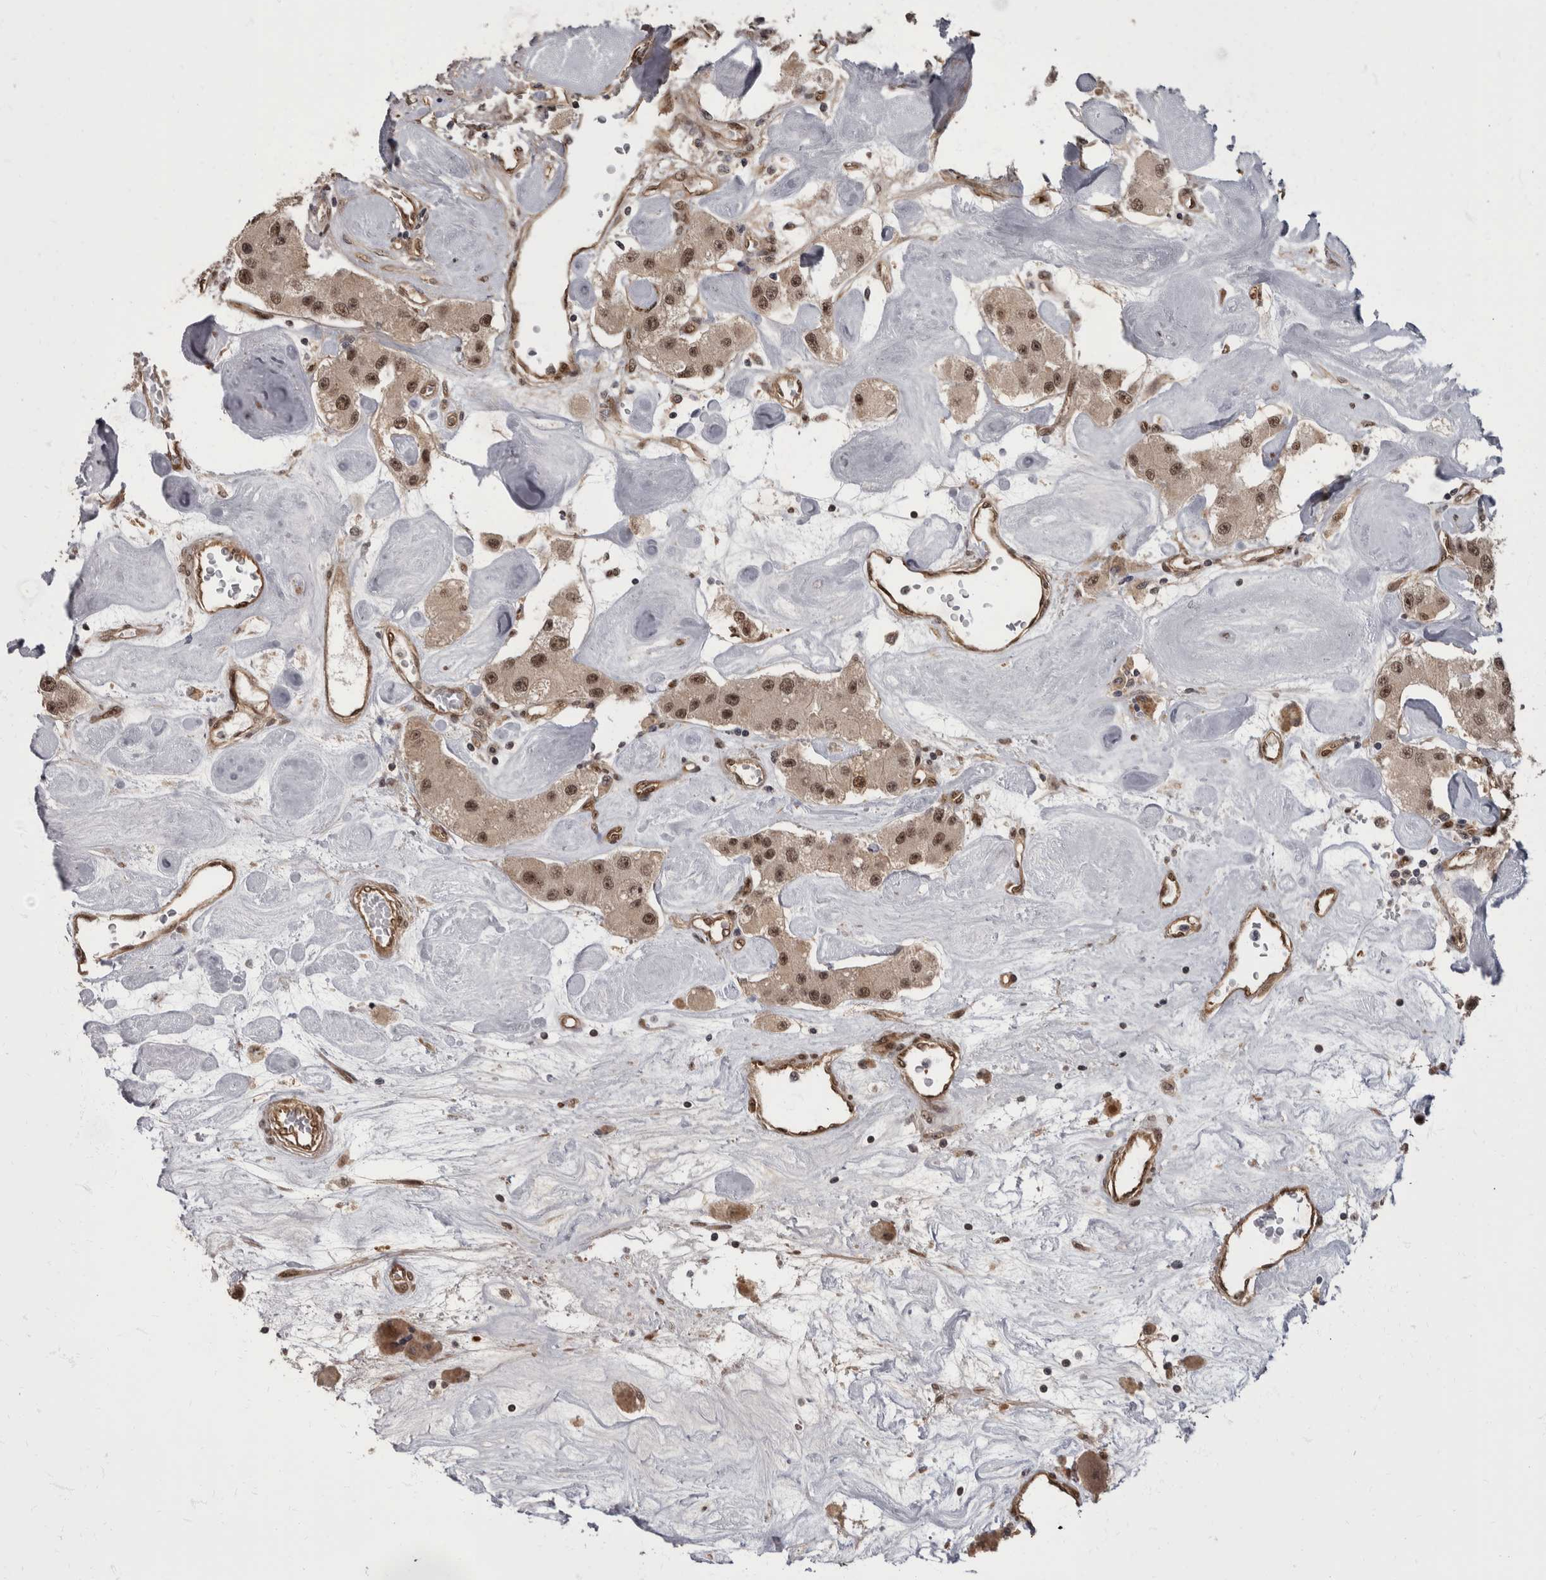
{"staining": {"intensity": "moderate", "quantity": ">75%", "location": "nuclear"}, "tissue": "carcinoid", "cell_type": "Tumor cells", "image_type": "cancer", "snomed": [{"axis": "morphology", "description": "Carcinoid, malignant, NOS"}, {"axis": "topography", "description": "Pancreas"}], "caption": "Tumor cells reveal medium levels of moderate nuclear expression in about >75% of cells in carcinoid.", "gene": "AKT3", "patient": {"sex": "male", "age": 41}}